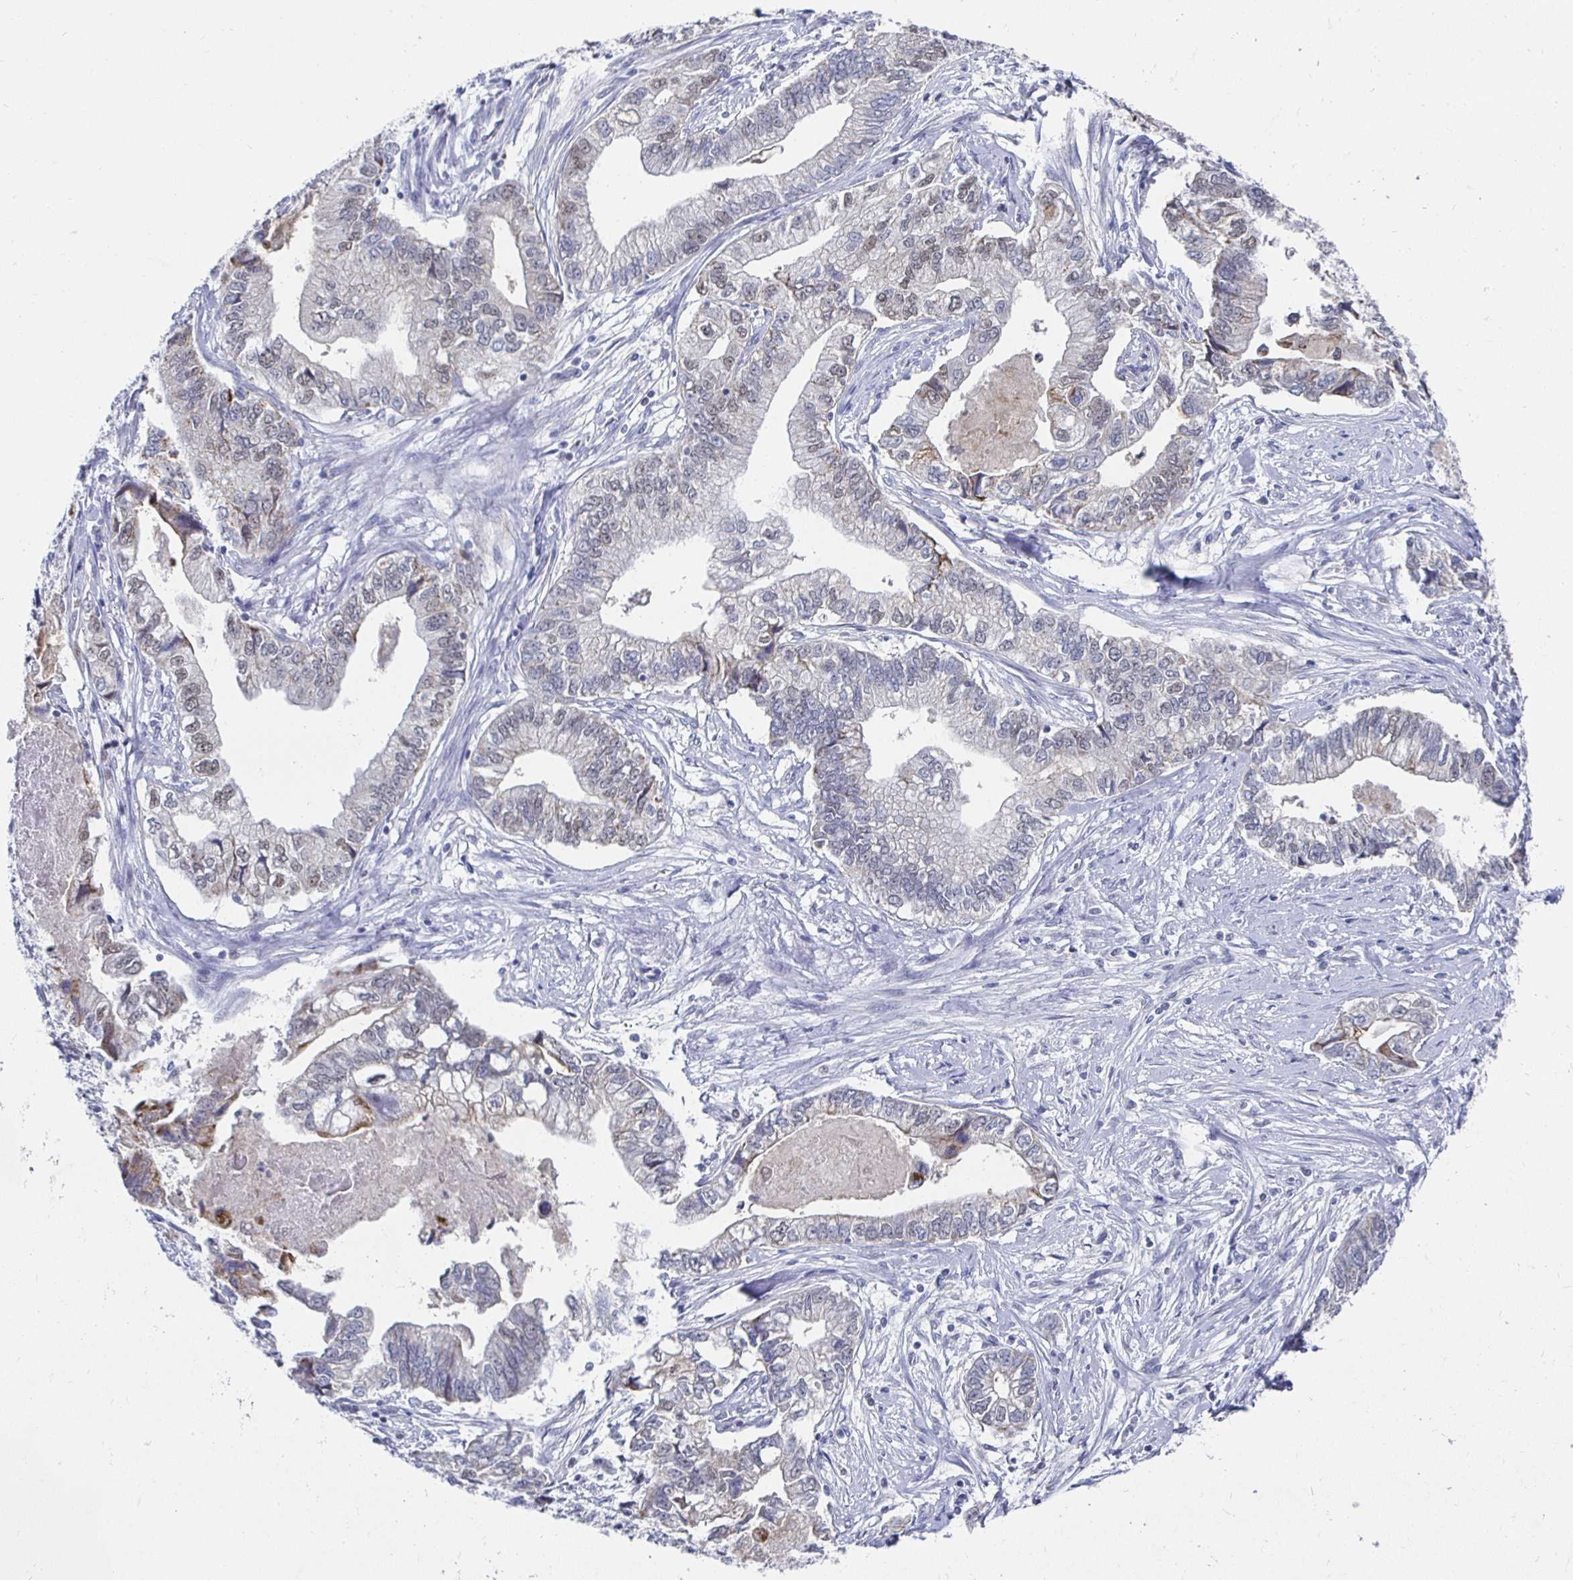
{"staining": {"intensity": "weak", "quantity": "<25%", "location": "cytoplasmic/membranous"}, "tissue": "stomach cancer", "cell_type": "Tumor cells", "image_type": "cancer", "snomed": [{"axis": "morphology", "description": "Adenocarcinoma, NOS"}, {"axis": "topography", "description": "Pancreas"}, {"axis": "topography", "description": "Stomach, upper"}], "caption": "Immunohistochemistry micrograph of human stomach cancer (adenocarcinoma) stained for a protein (brown), which reveals no positivity in tumor cells.", "gene": "NOCT", "patient": {"sex": "male", "age": 77}}